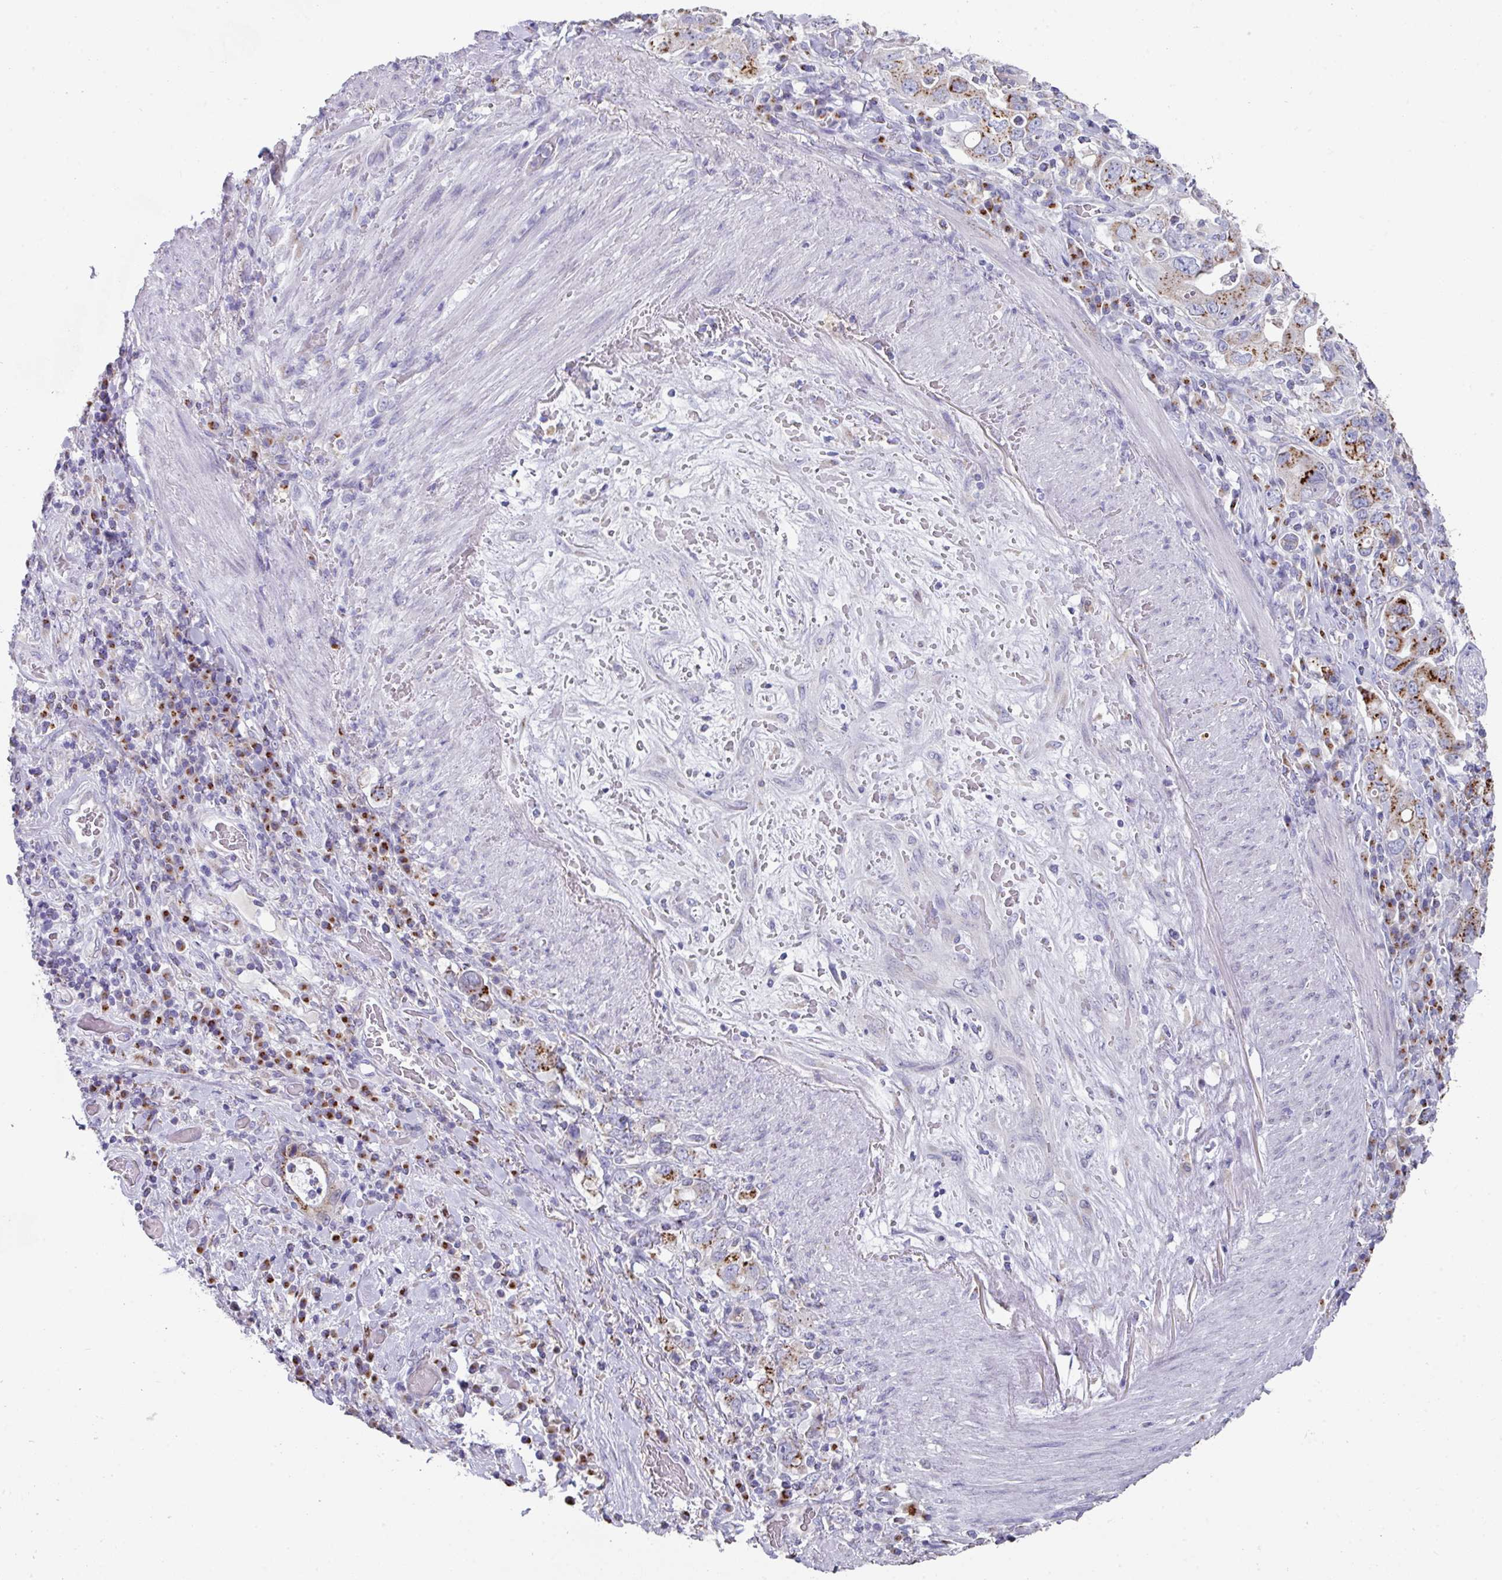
{"staining": {"intensity": "strong", "quantity": "25%-75%", "location": "cytoplasmic/membranous"}, "tissue": "stomach cancer", "cell_type": "Tumor cells", "image_type": "cancer", "snomed": [{"axis": "morphology", "description": "Adenocarcinoma, NOS"}, {"axis": "topography", "description": "Stomach, upper"}, {"axis": "topography", "description": "Stomach"}], "caption": "Human stomach cancer (adenocarcinoma) stained with a brown dye displays strong cytoplasmic/membranous positive positivity in approximately 25%-75% of tumor cells.", "gene": "VKORC1L1", "patient": {"sex": "male", "age": 62}}